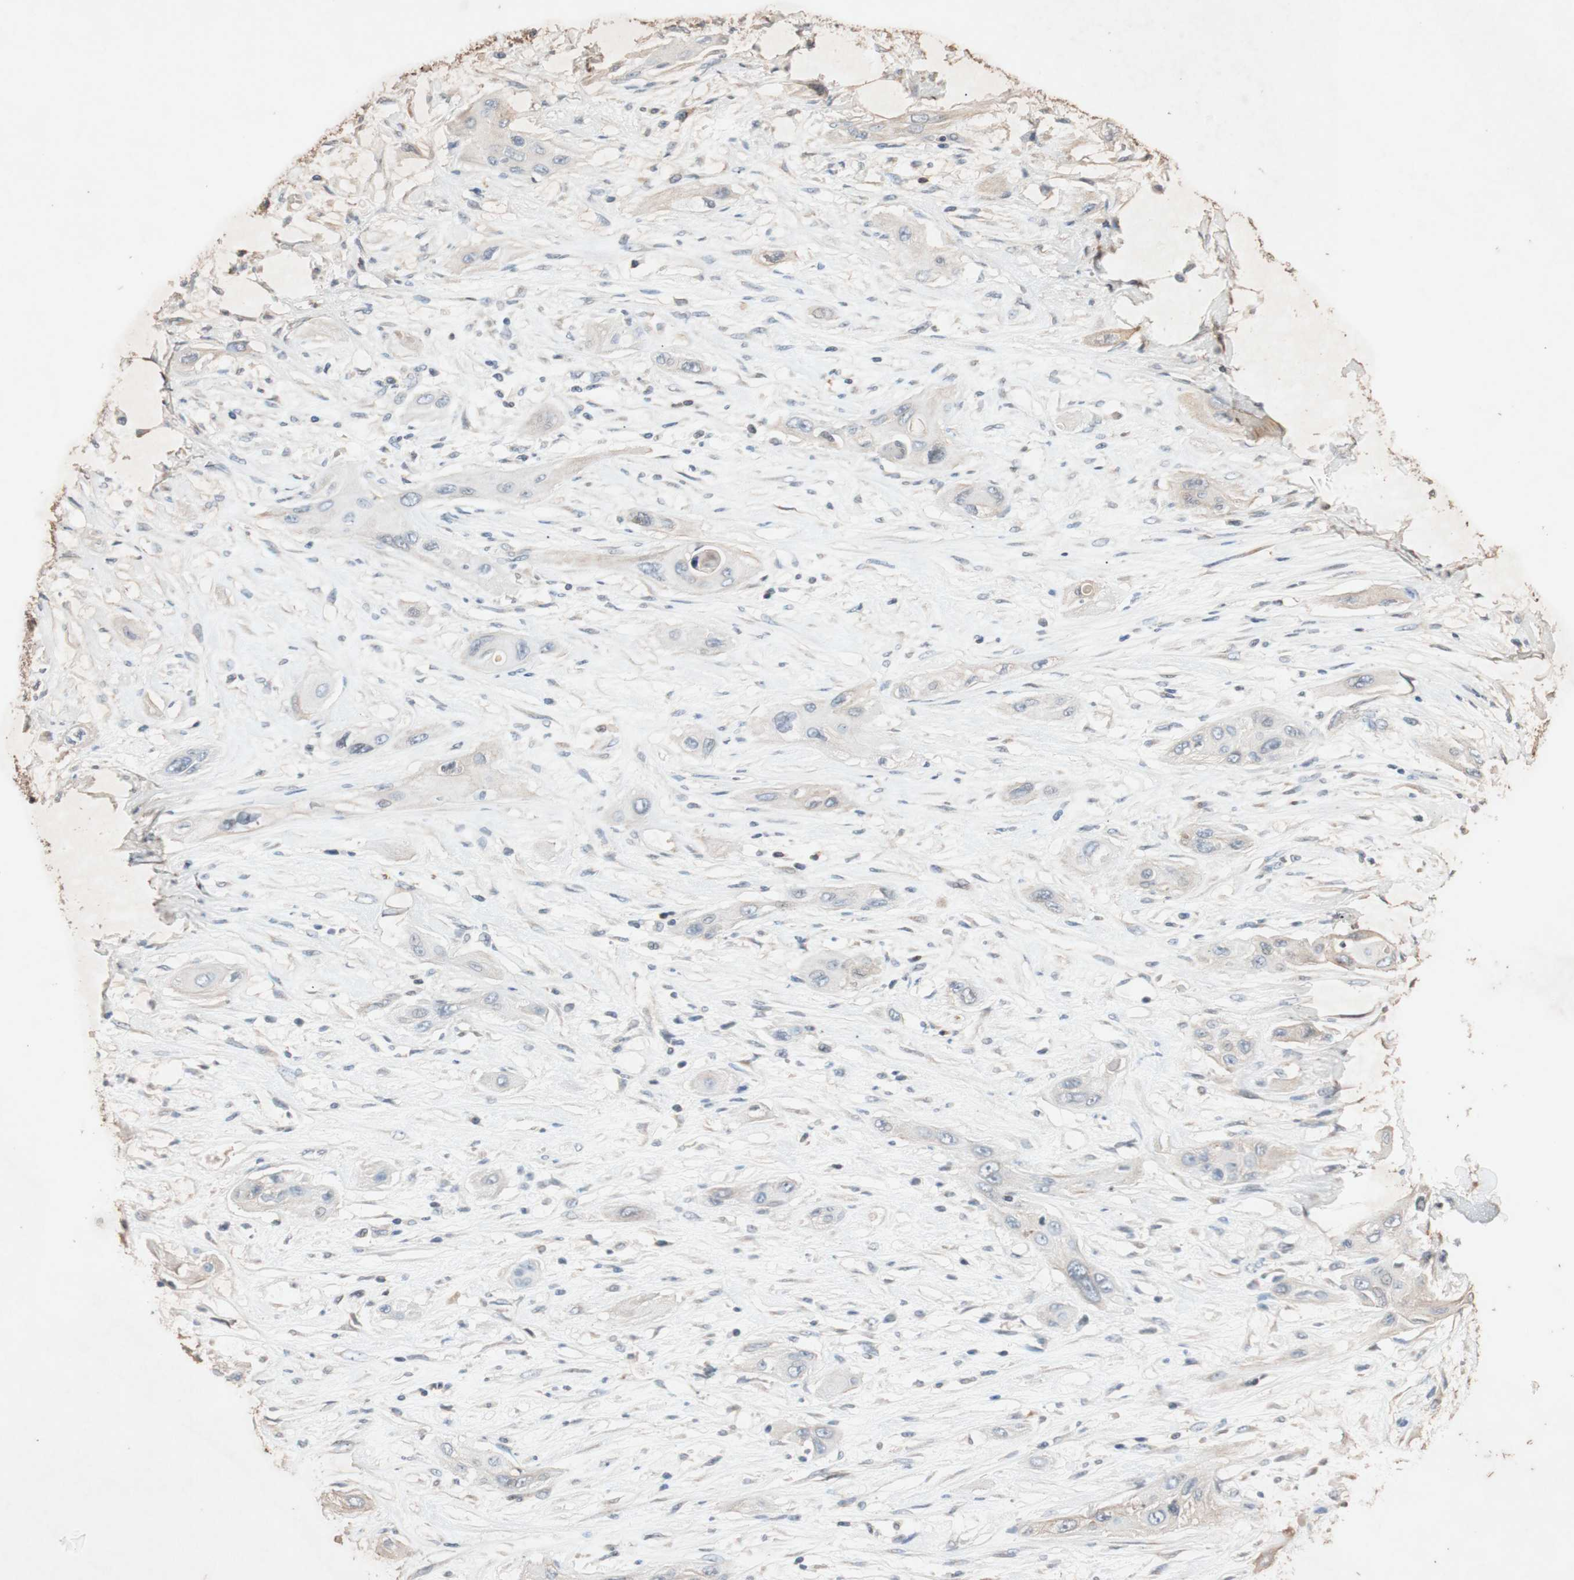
{"staining": {"intensity": "weak", "quantity": ">75%", "location": "cytoplasmic/membranous"}, "tissue": "lung cancer", "cell_type": "Tumor cells", "image_type": "cancer", "snomed": [{"axis": "morphology", "description": "Squamous cell carcinoma, NOS"}, {"axis": "topography", "description": "Lung"}], "caption": "There is low levels of weak cytoplasmic/membranous staining in tumor cells of squamous cell carcinoma (lung), as demonstrated by immunohistochemical staining (brown color).", "gene": "TUBB", "patient": {"sex": "female", "age": 47}}